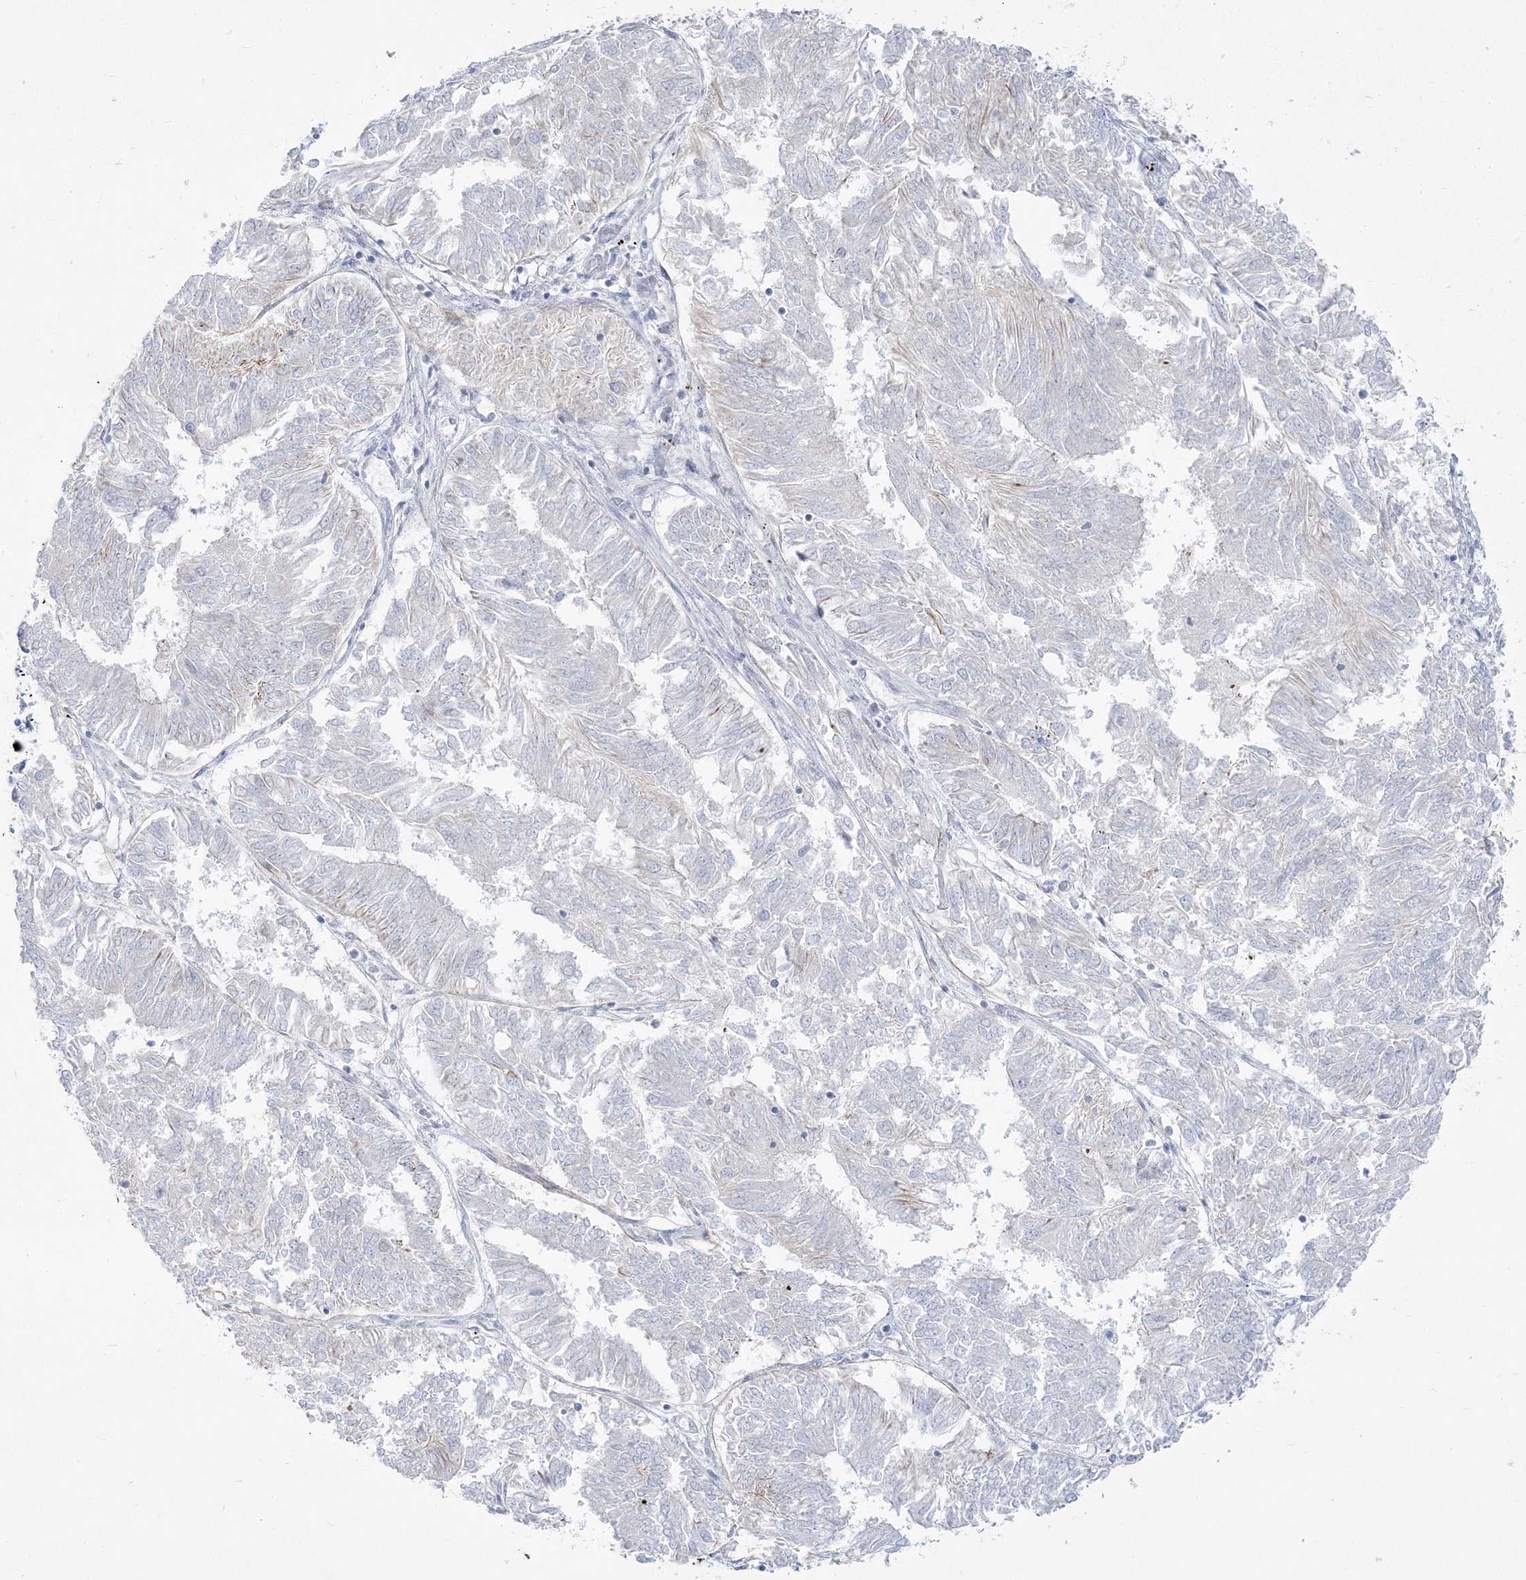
{"staining": {"intensity": "negative", "quantity": "none", "location": "none"}, "tissue": "endometrial cancer", "cell_type": "Tumor cells", "image_type": "cancer", "snomed": [{"axis": "morphology", "description": "Adenocarcinoma, NOS"}, {"axis": "topography", "description": "Endometrium"}], "caption": "DAB immunohistochemical staining of human endometrial cancer (adenocarcinoma) demonstrates no significant positivity in tumor cells. Nuclei are stained in blue.", "gene": "GPAT2", "patient": {"sex": "female", "age": 58}}